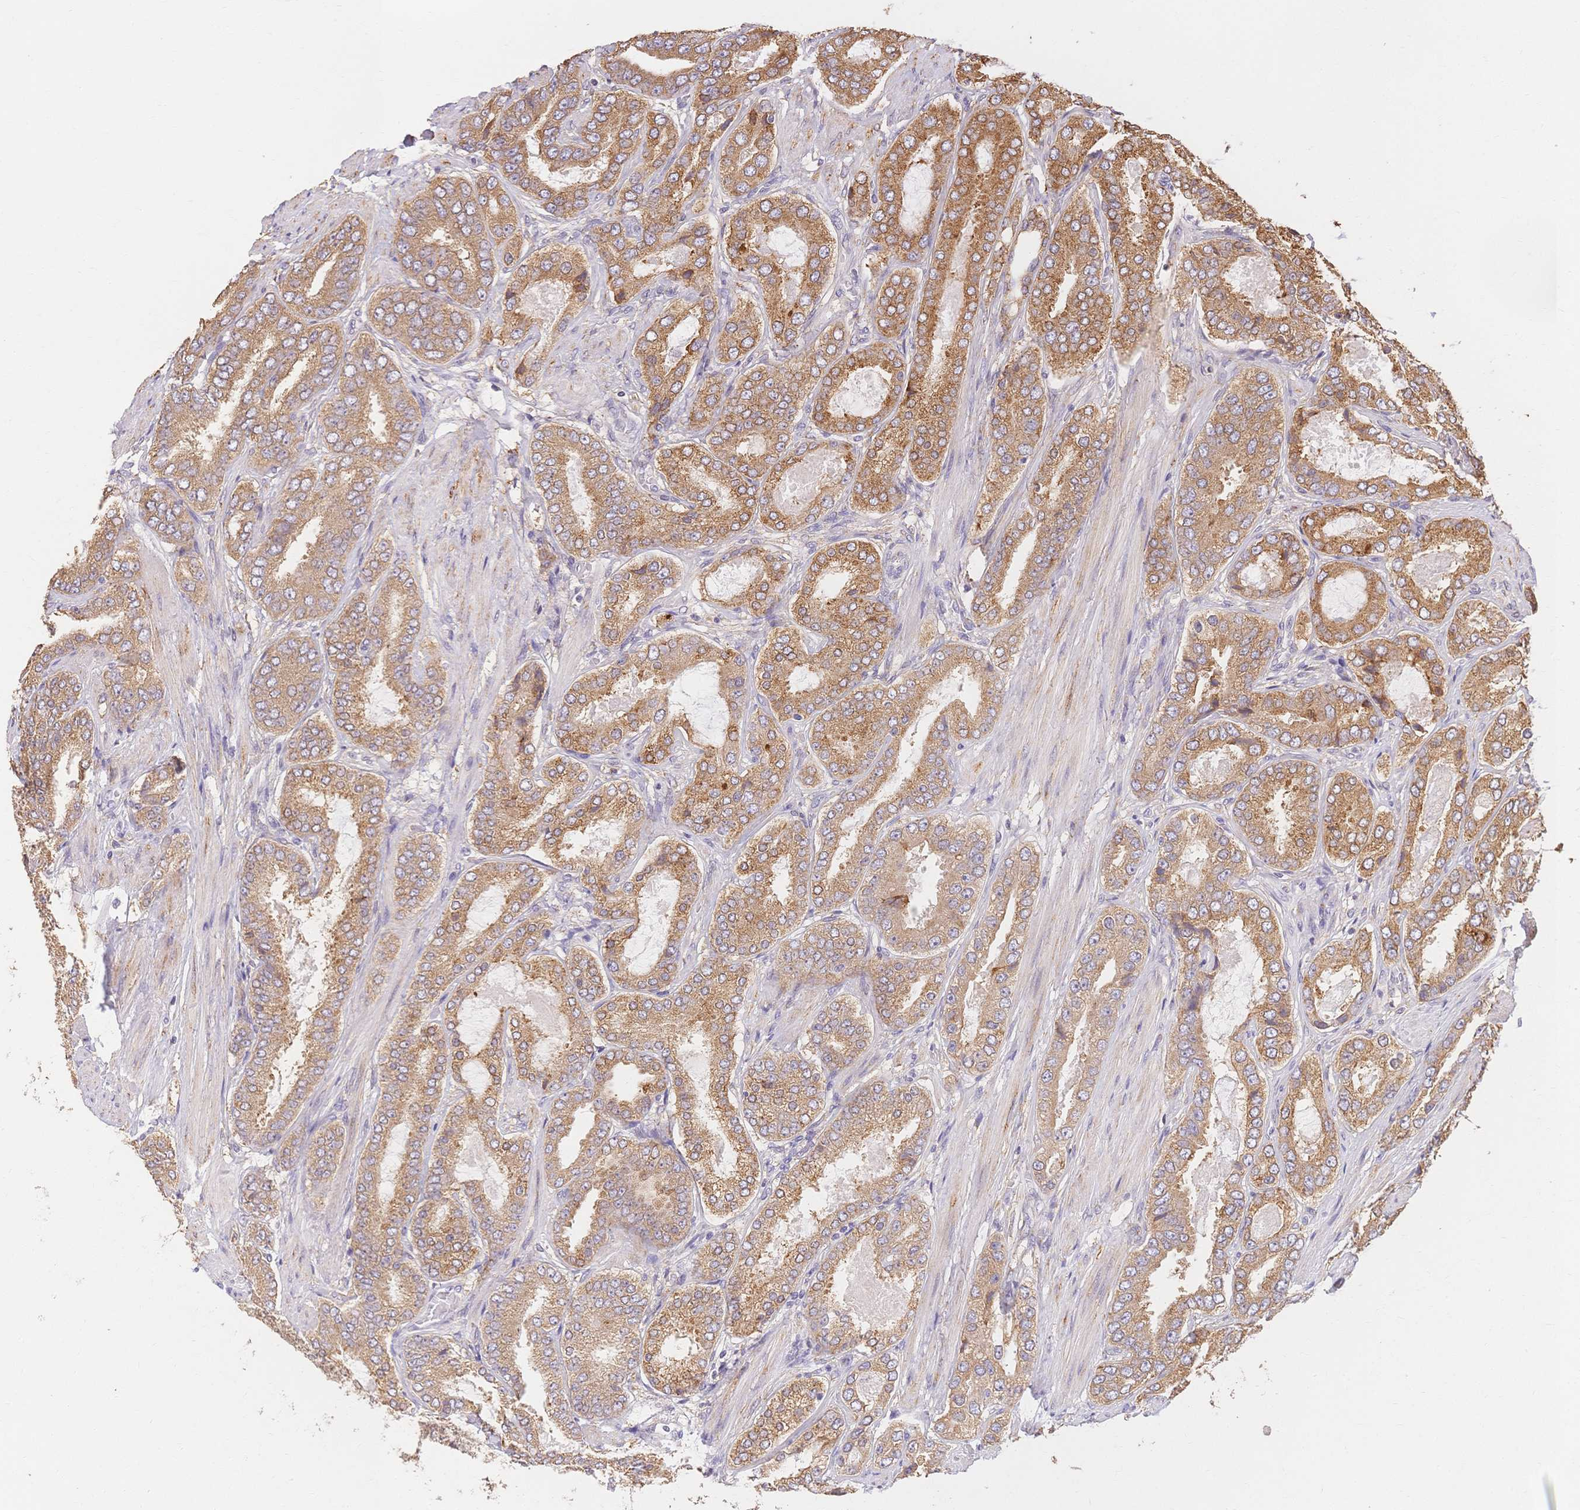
{"staining": {"intensity": "moderate", "quantity": ">75%", "location": "cytoplasmic/membranous"}, "tissue": "prostate cancer", "cell_type": "Tumor cells", "image_type": "cancer", "snomed": [{"axis": "morphology", "description": "Adenocarcinoma, High grade"}, {"axis": "topography", "description": "Prostate"}], "caption": "This is a histology image of IHC staining of prostate cancer, which shows moderate staining in the cytoplasmic/membranous of tumor cells.", "gene": "HS3ST5", "patient": {"sex": "male", "age": 63}}